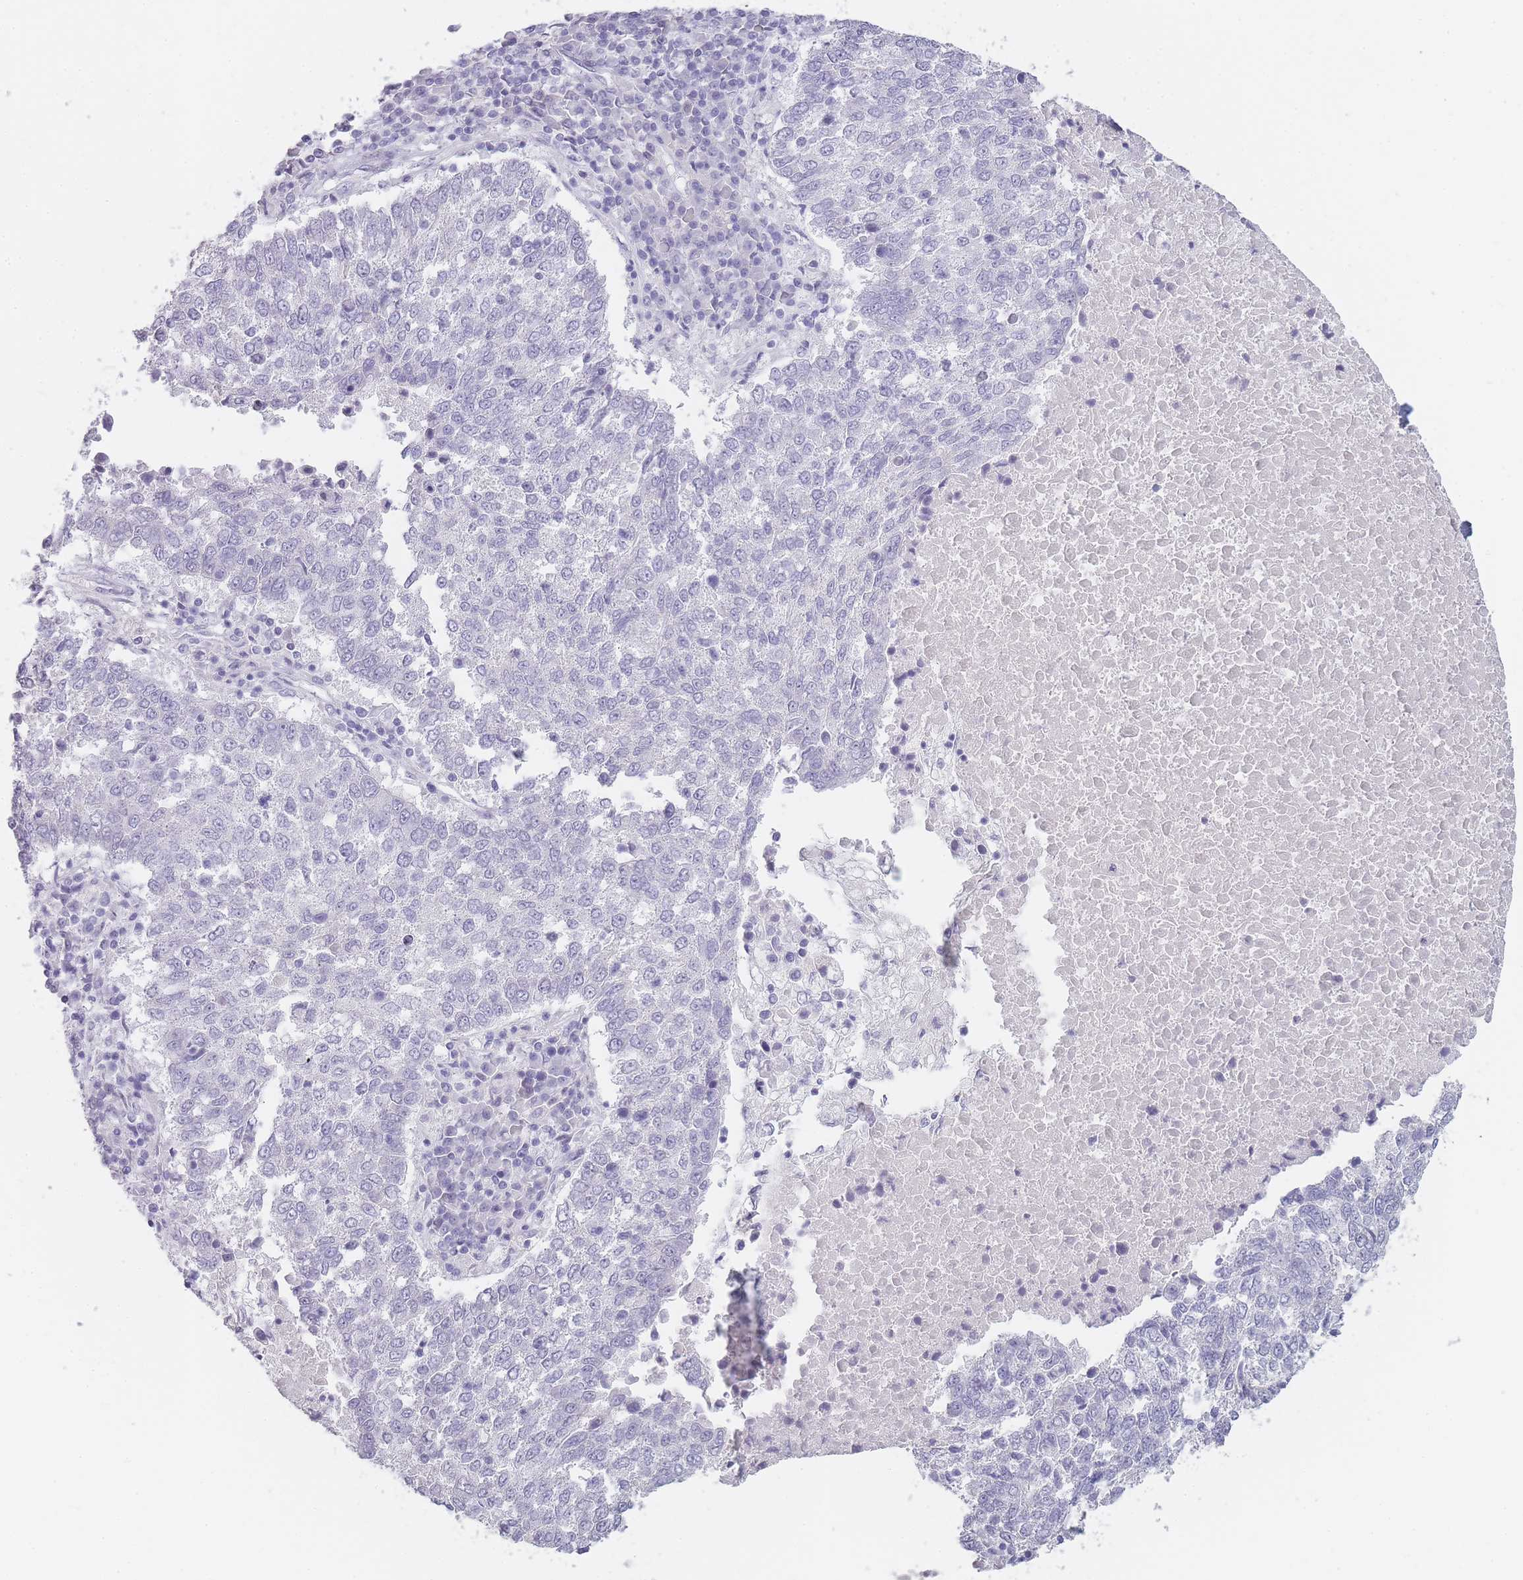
{"staining": {"intensity": "negative", "quantity": "none", "location": "none"}, "tissue": "lung cancer", "cell_type": "Tumor cells", "image_type": "cancer", "snomed": [{"axis": "morphology", "description": "Squamous cell carcinoma, NOS"}, {"axis": "topography", "description": "Lung"}], "caption": "Lung cancer stained for a protein using IHC shows no positivity tumor cells.", "gene": "INS", "patient": {"sex": "male", "age": 73}}